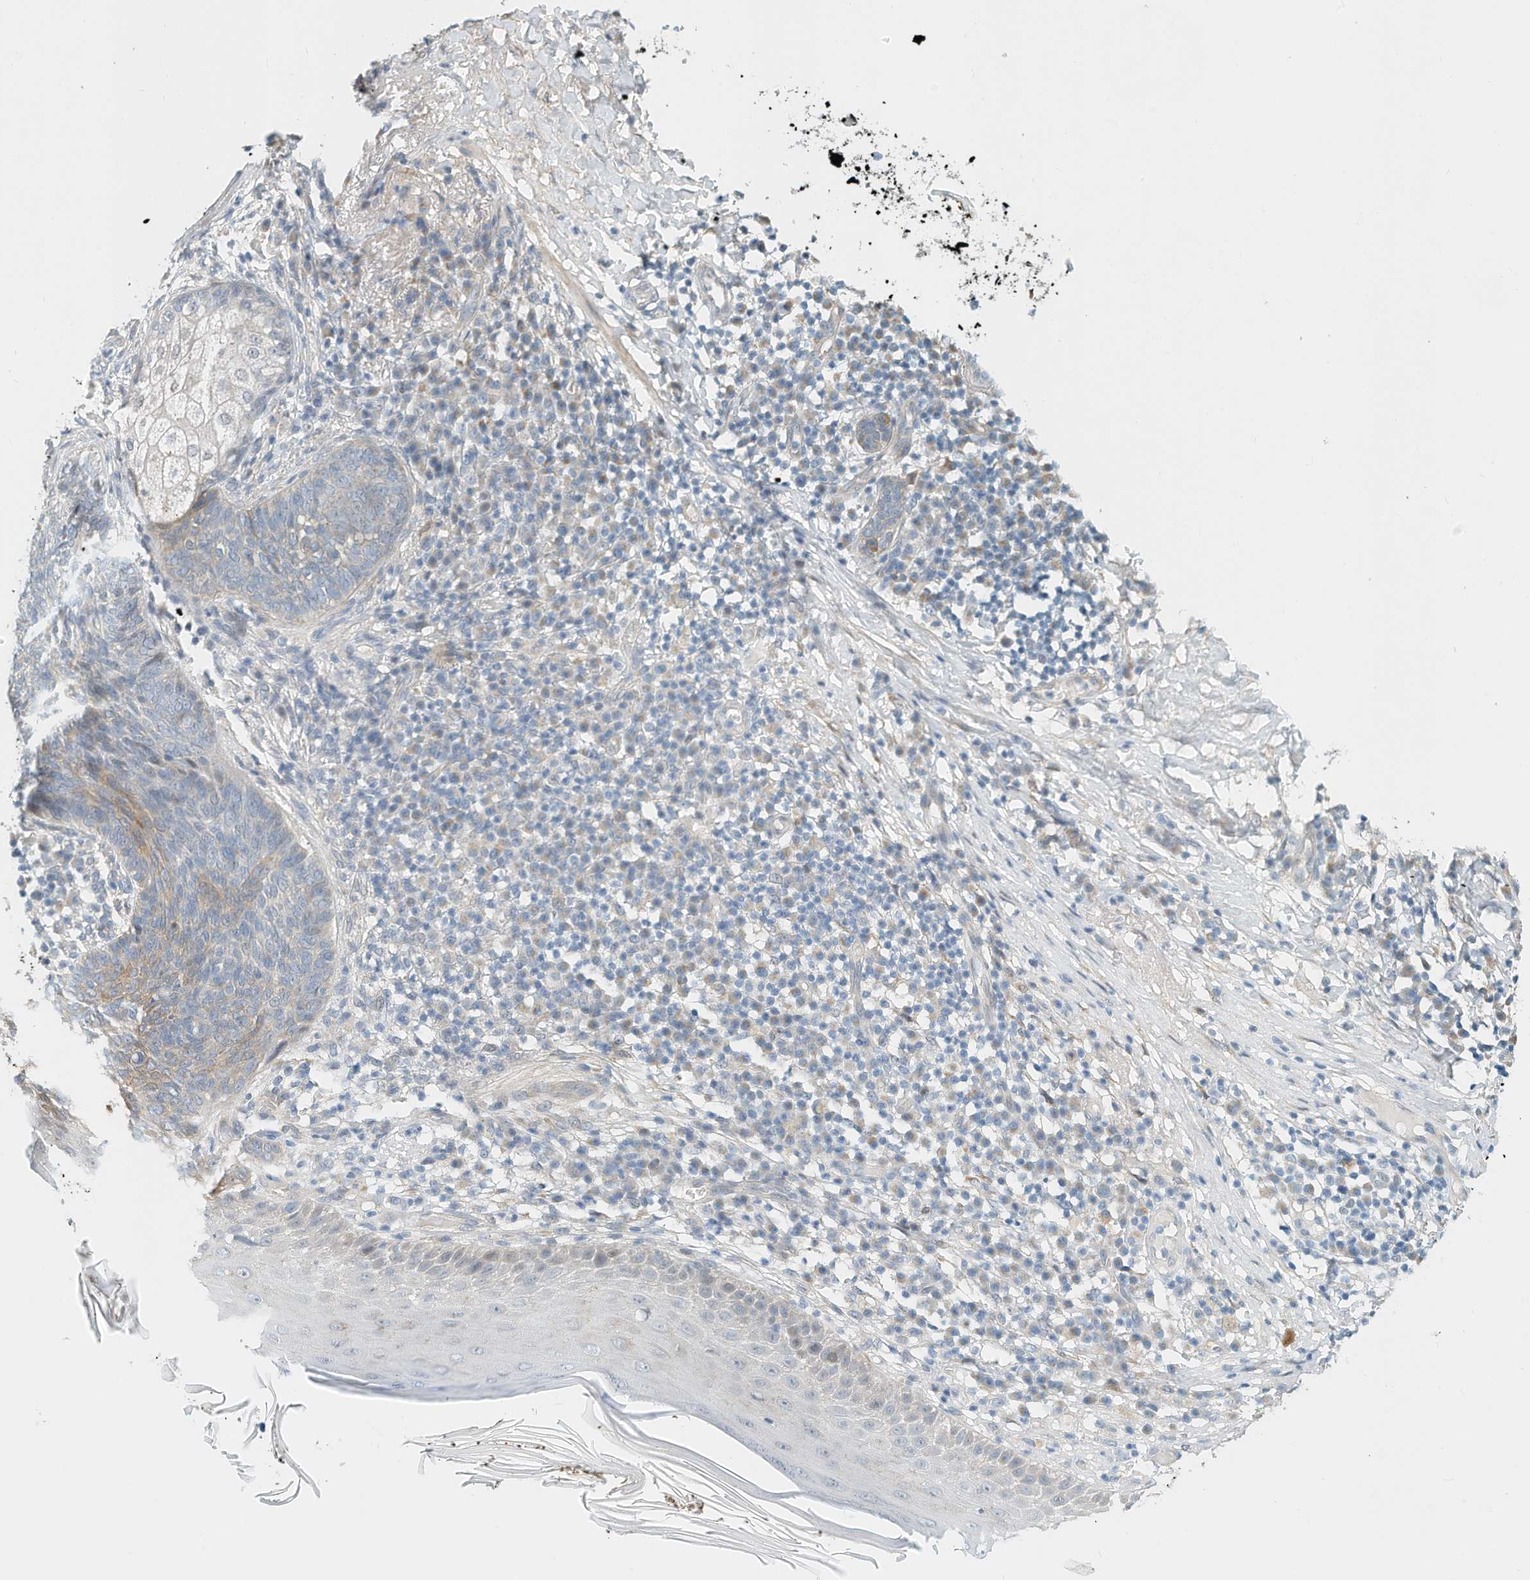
{"staining": {"intensity": "weak", "quantity": "<25%", "location": "cytoplasmic/membranous"}, "tissue": "skin cancer", "cell_type": "Tumor cells", "image_type": "cancer", "snomed": [{"axis": "morphology", "description": "Basal cell carcinoma"}, {"axis": "topography", "description": "Skin"}], "caption": "Immunohistochemical staining of human skin cancer (basal cell carcinoma) exhibits no significant staining in tumor cells. Nuclei are stained in blue.", "gene": "ARHGAP28", "patient": {"sex": "male", "age": 85}}